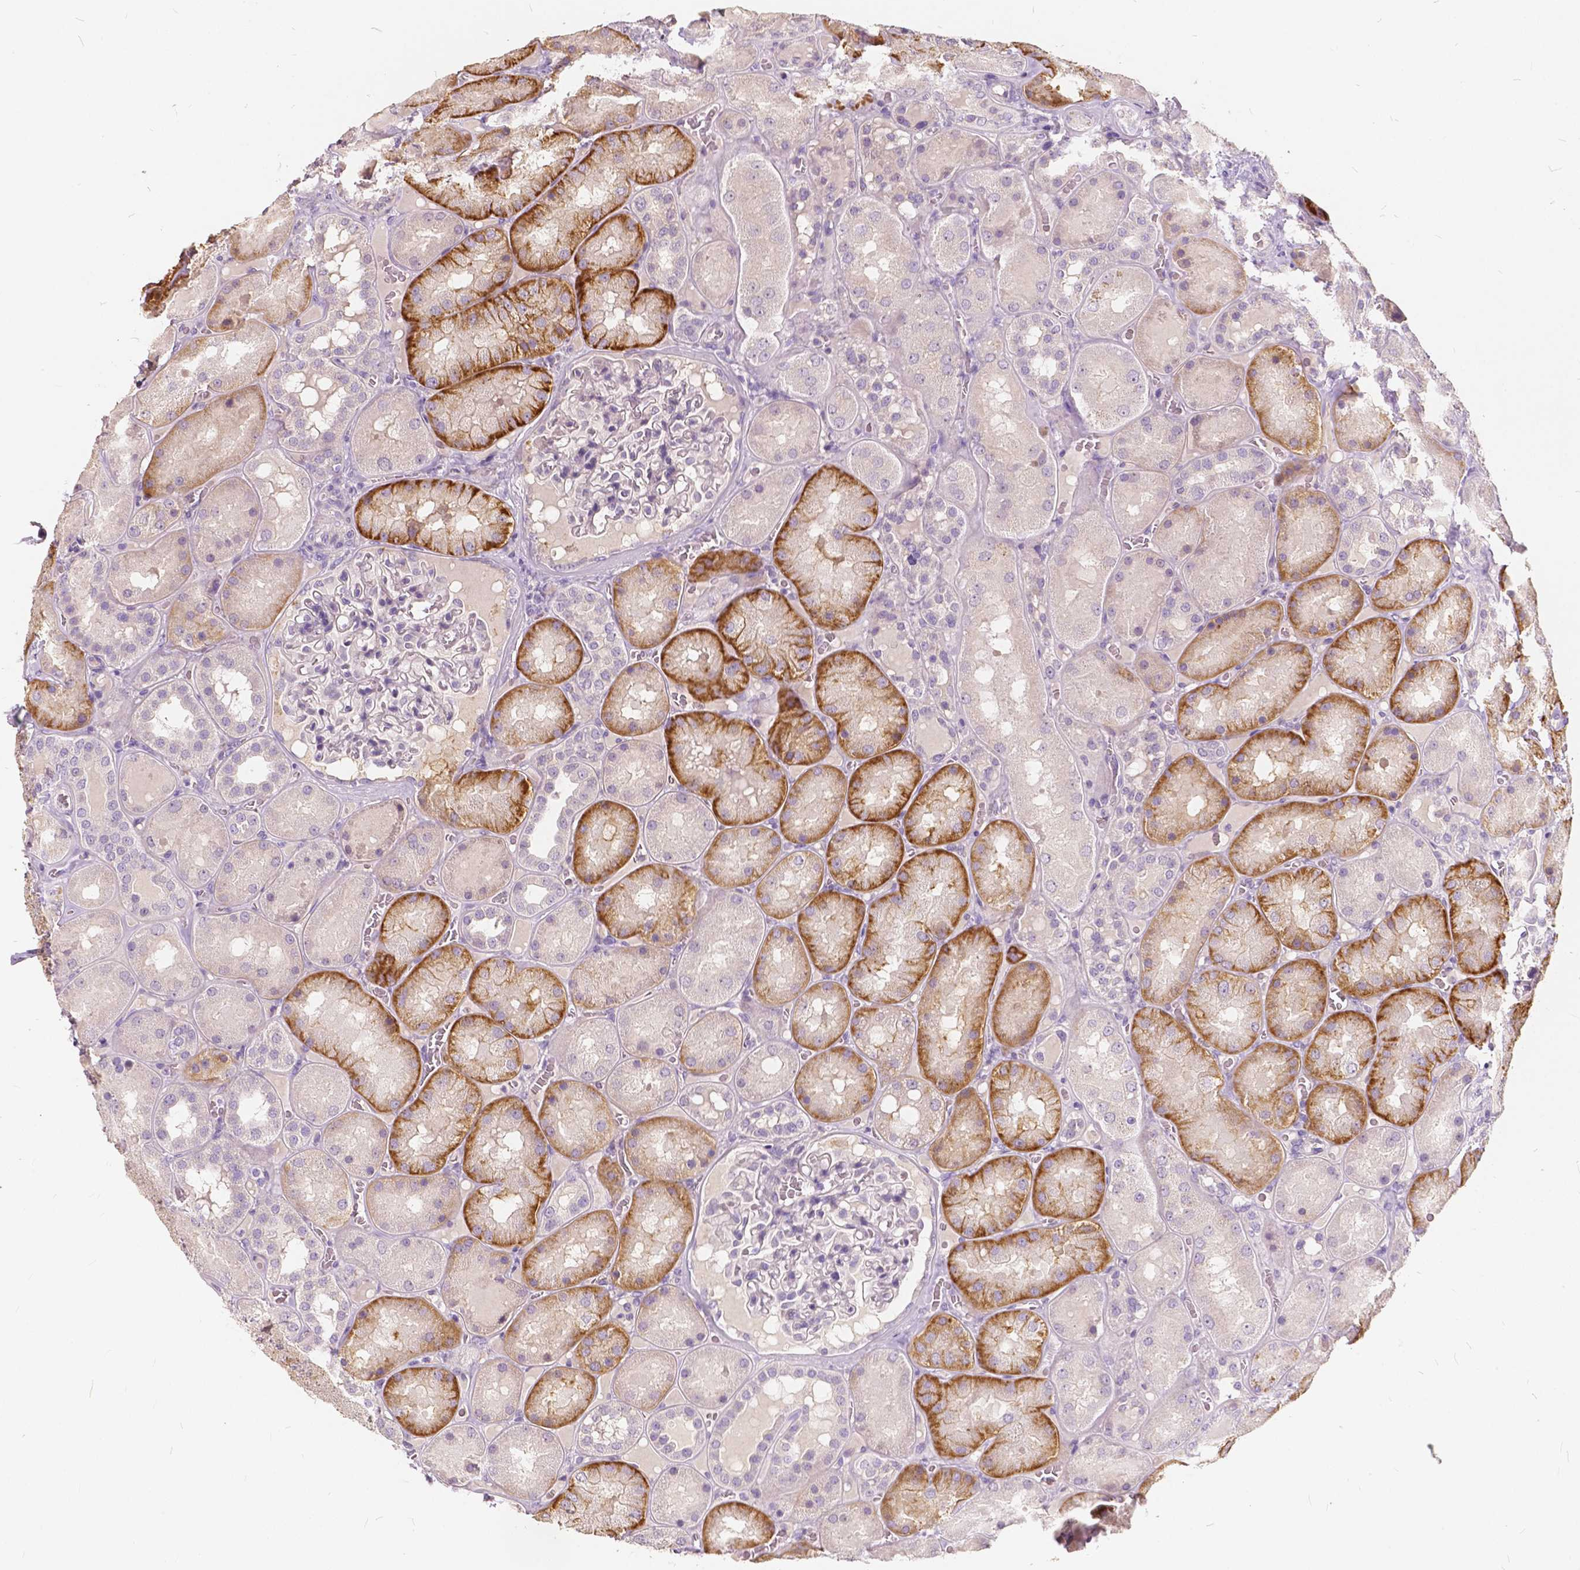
{"staining": {"intensity": "negative", "quantity": "none", "location": "none"}, "tissue": "kidney", "cell_type": "Cells in glomeruli", "image_type": "normal", "snomed": [{"axis": "morphology", "description": "Normal tissue, NOS"}, {"axis": "topography", "description": "Kidney"}], "caption": "Immunohistochemical staining of benign human kidney displays no significant staining in cells in glomeruli. (DAB IHC, high magnification).", "gene": "SLC7A8", "patient": {"sex": "male", "age": 73}}